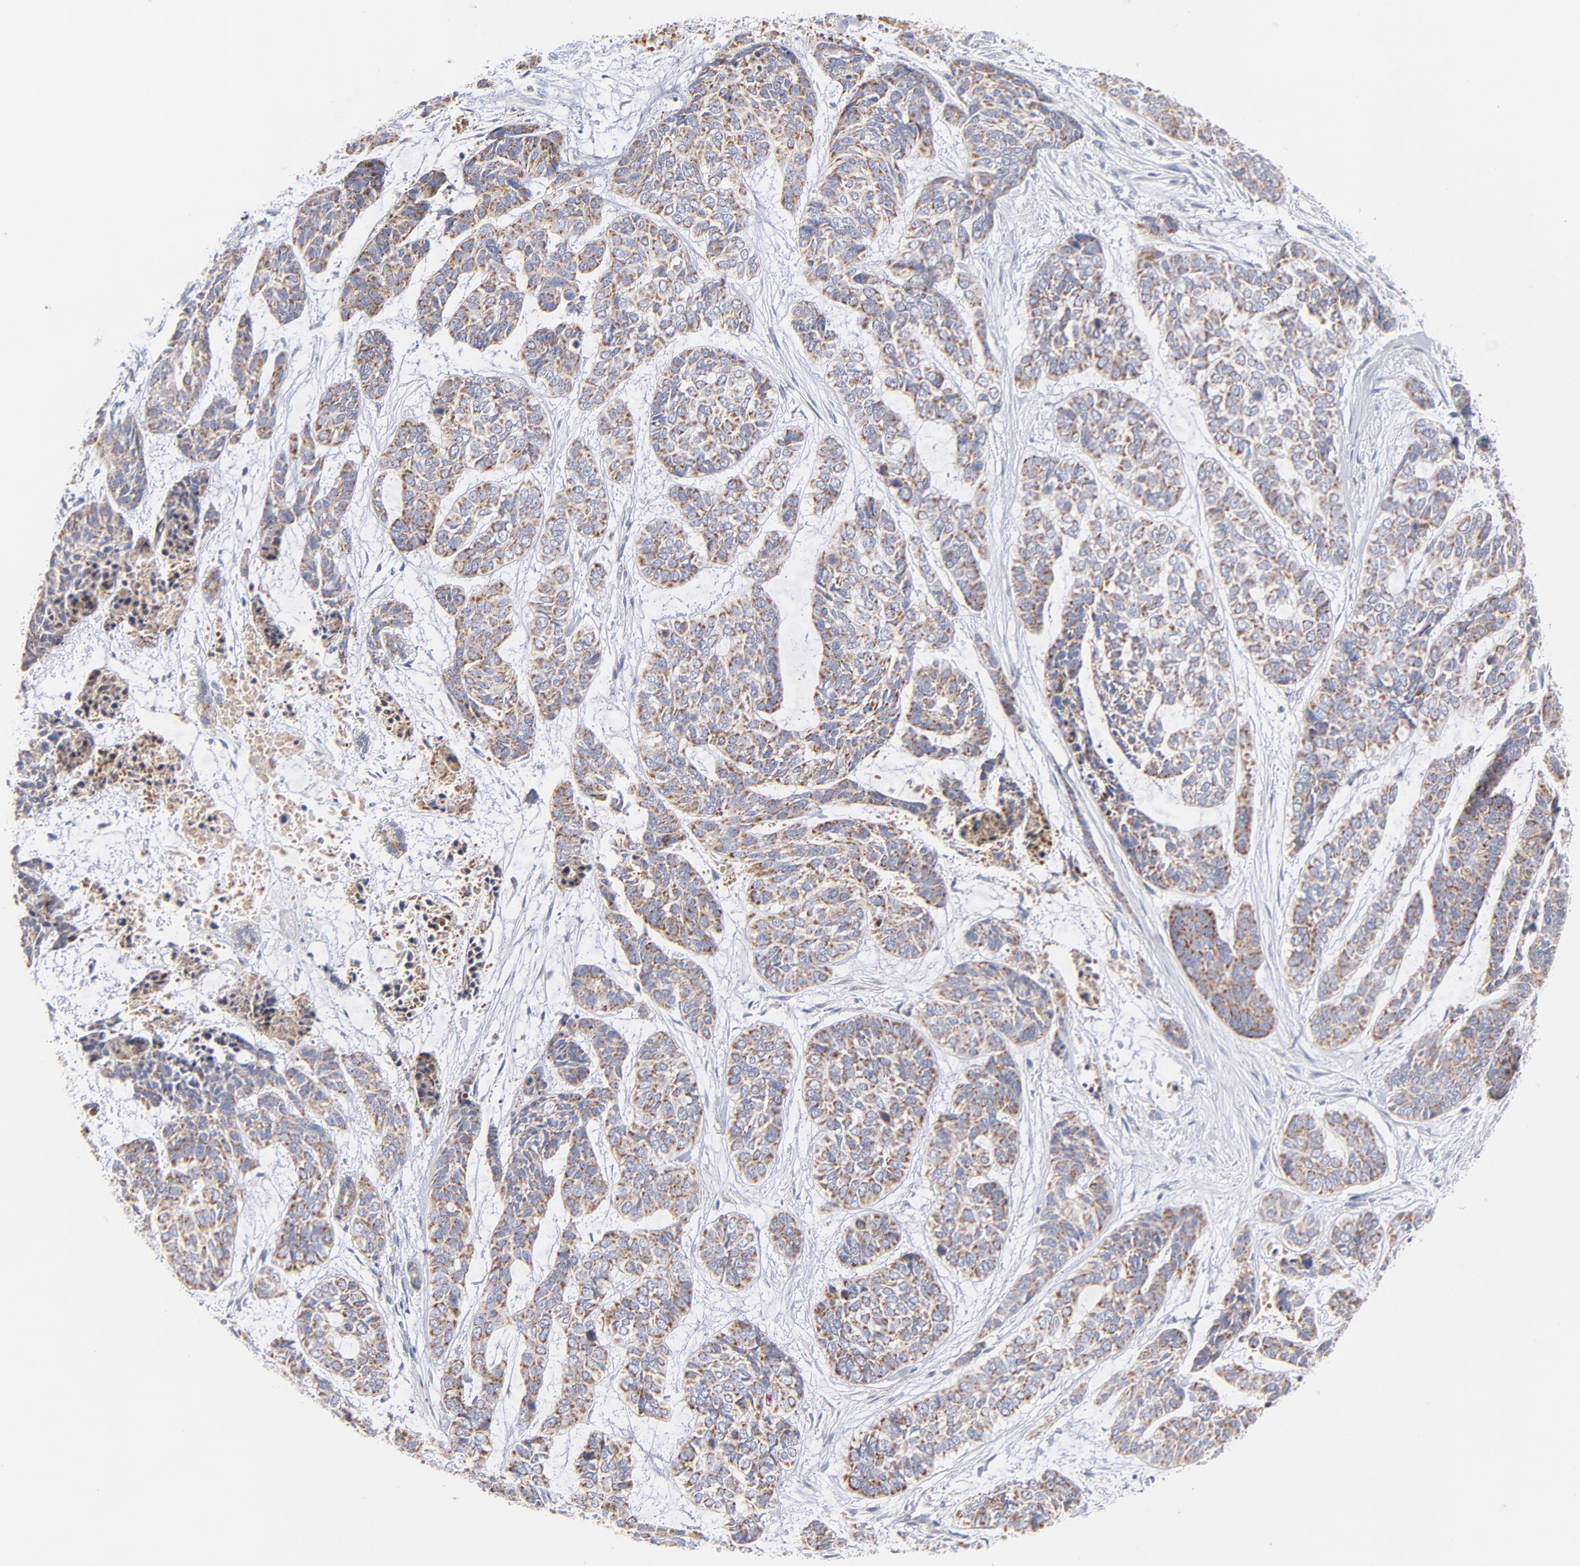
{"staining": {"intensity": "weak", "quantity": ">75%", "location": "cytoplasmic/membranous"}, "tissue": "skin cancer", "cell_type": "Tumor cells", "image_type": "cancer", "snomed": [{"axis": "morphology", "description": "Basal cell carcinoma"}, {"axis": "topography", "description": "Skin"}], "caption": "This micrograph demonstrates IHC staining of human basal cell carcinoma (skin), with low weak cytoplasmic/membranous expression in about >75% of tumor cells.", "gene": "TIMM8A", "patient": {"sex": "female", "age": 64}}